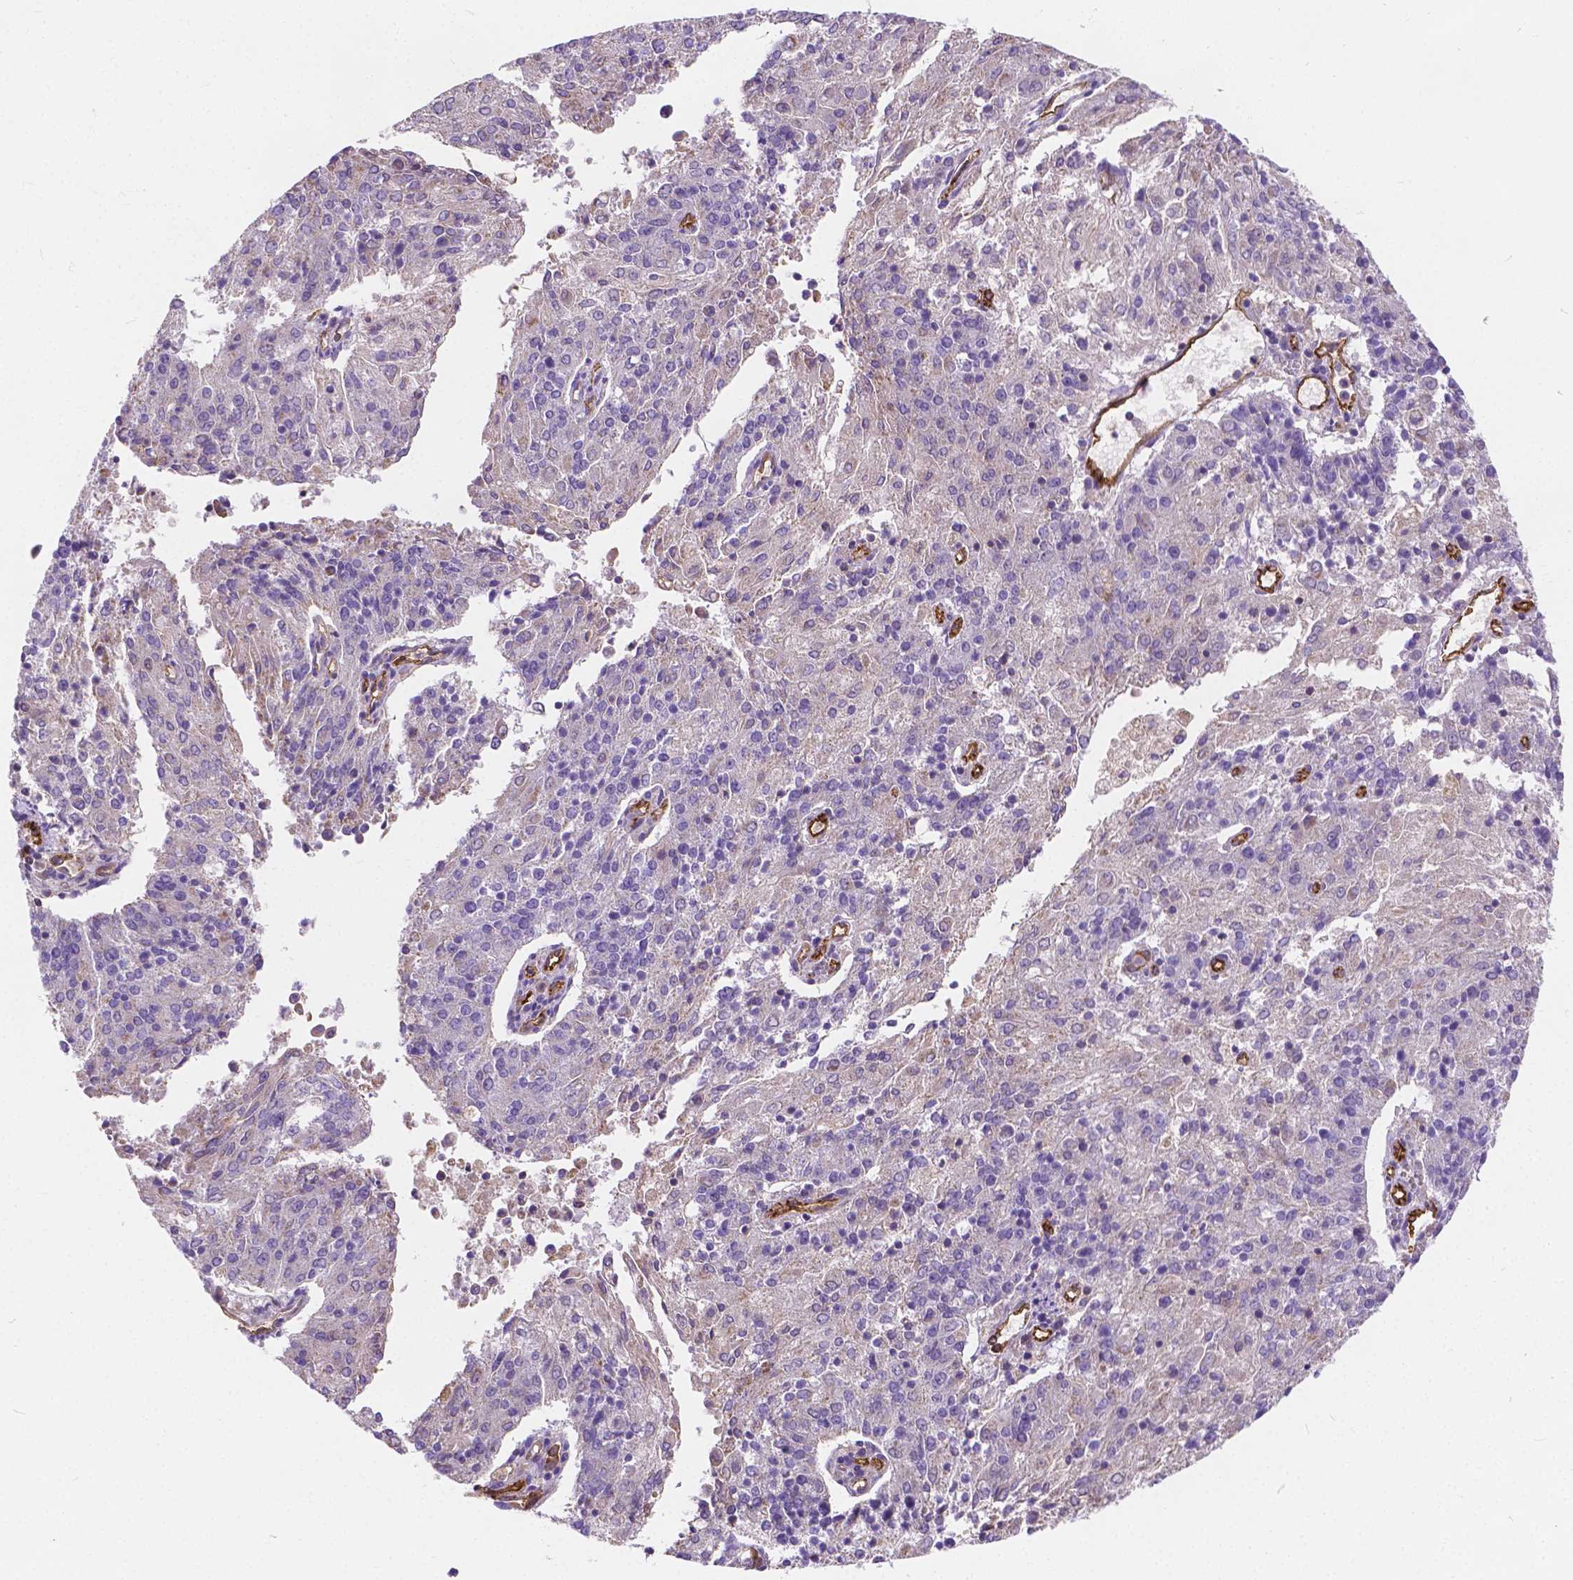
{"staining": {"intensity": "negative", "quantity": "none", "location": "none"}, "tissue": "endometrial cancer", "cell_type": "Tumor cells", "image_type": "cancer", "snomed": [{"axis": "morphology", "description": "Adenocarcinoma, NOS"}, {"axis": "topography", "description": "Endometrium"}], "caption": "The histopathology image reveals no staining of tumor cells in endometrial adenocarcinoma. Nuclei are stained in blue.", "gene": "RAB20", "patient": {"sex": "female", "age": 82}}